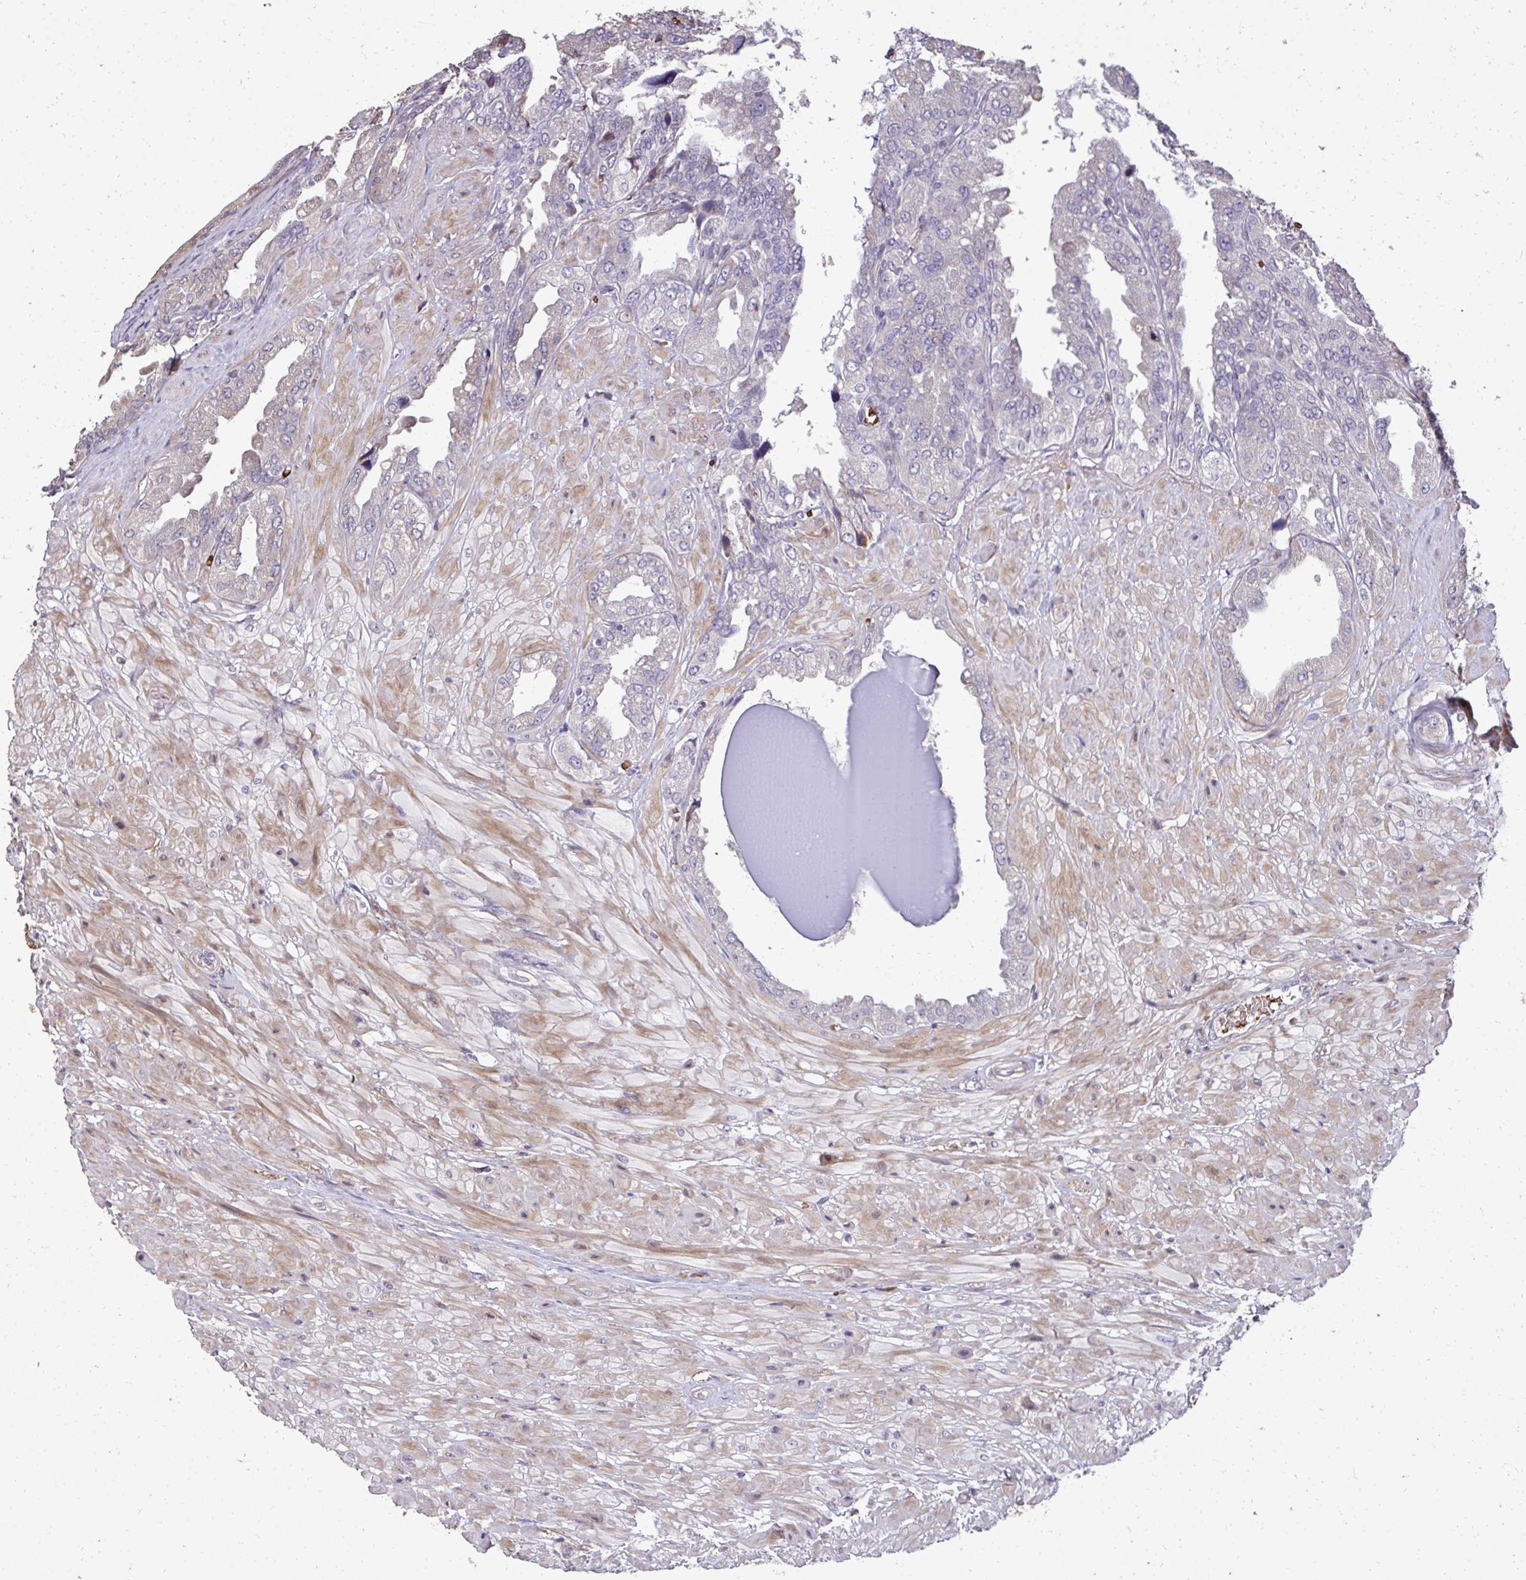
{"staining": {"intensity": "negative", "quantity": "none", "location": "none"}, "tissue": "seminal vesicle", "cell_type": "Glandular cells", "image_type": "normal", "snomed": [{"axis": "morphology", "description": "Normal tissue, NOS"}, {"axis": "topography", "description": "Seminal veicle"}], "caption": "The histopathology image demonstrates no significant positivity in glandular cells of seminal vesicle.", "gene": "FIBCD1", "patient": {"sex": "male", "age": 55}}